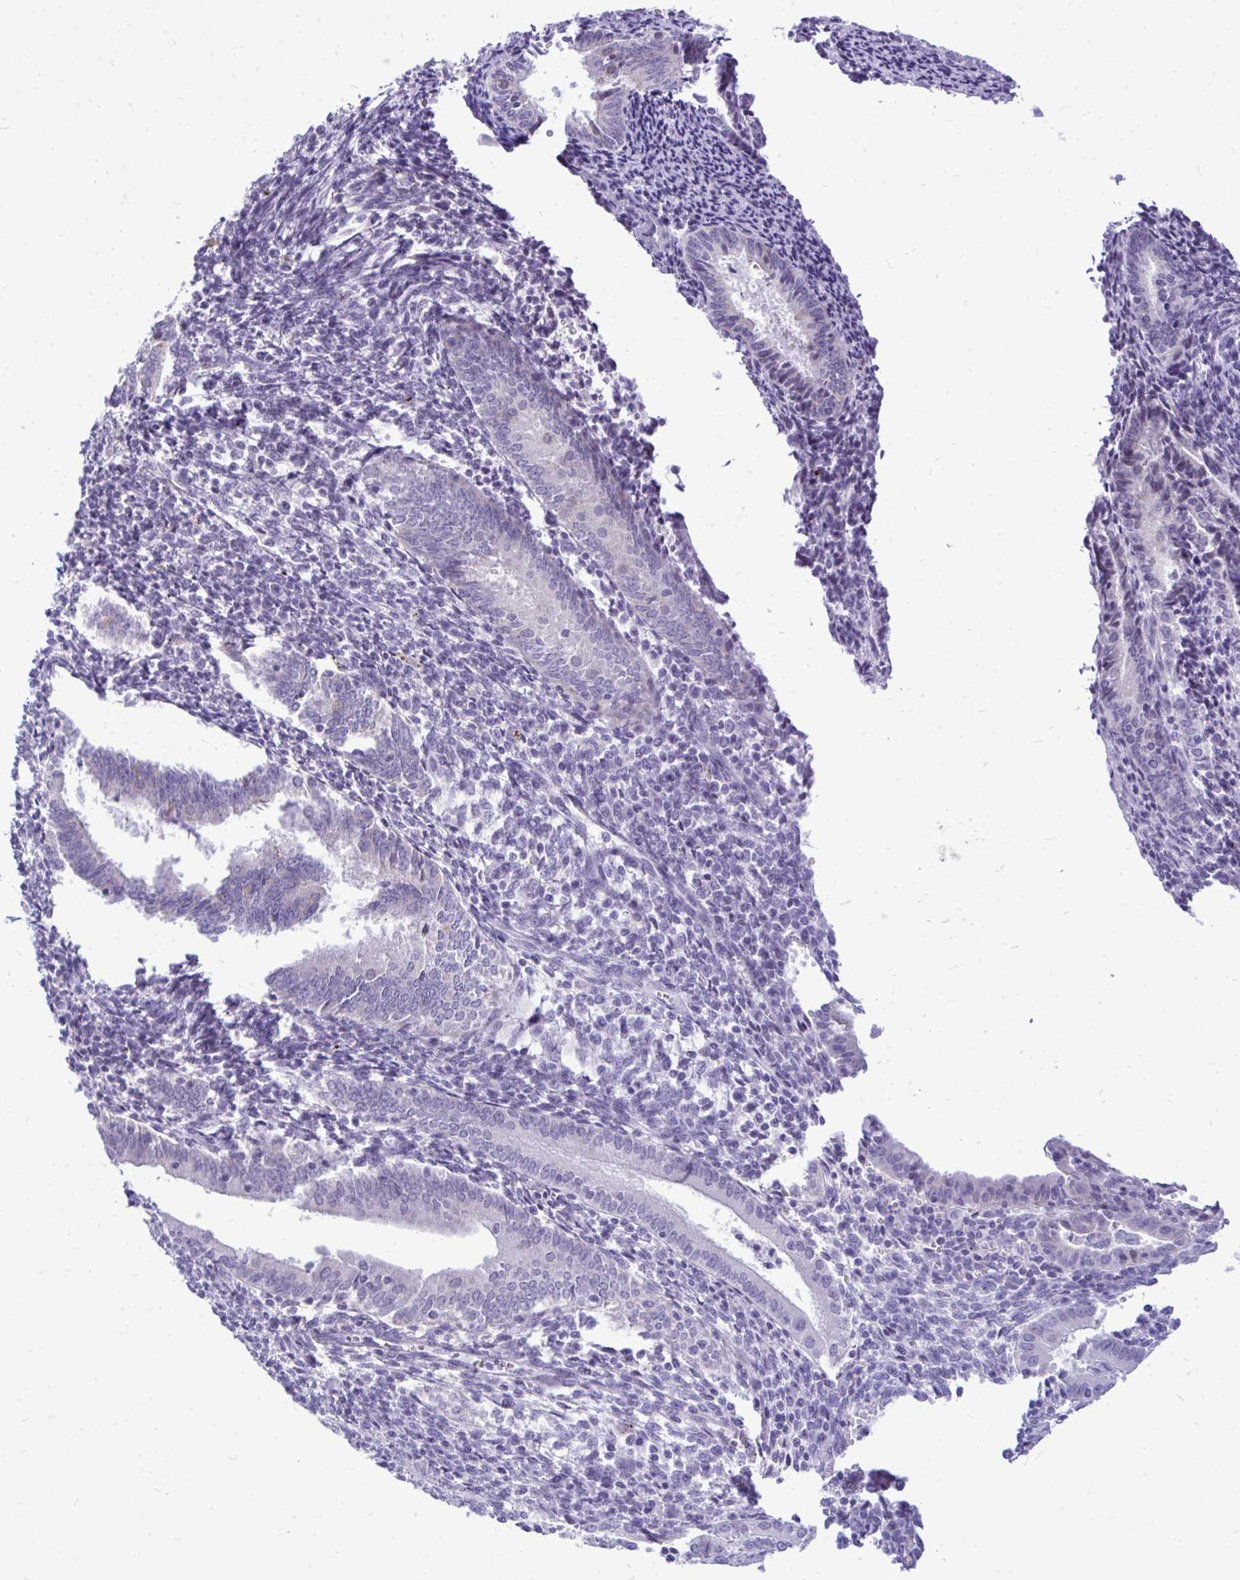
{"staining": {"intensity": "negative", "quantity": "none", "location": "none"}, "tissue": "endometrium", "cell_type": "Cells in endometrial stroma", "image_type": "normal", "snomed": [{"axis": "morphology", "description": "Normal tissue, NOS"}, {"axis": "topography", "description": "Endometrium"}], "caption": "A micrograph of human endometrium is negative for staining in cells in endometrial stroma. Nuclei are stained in blue.", "gene": "GABRA1", "patient": {"sex": "female", "age": 41}}